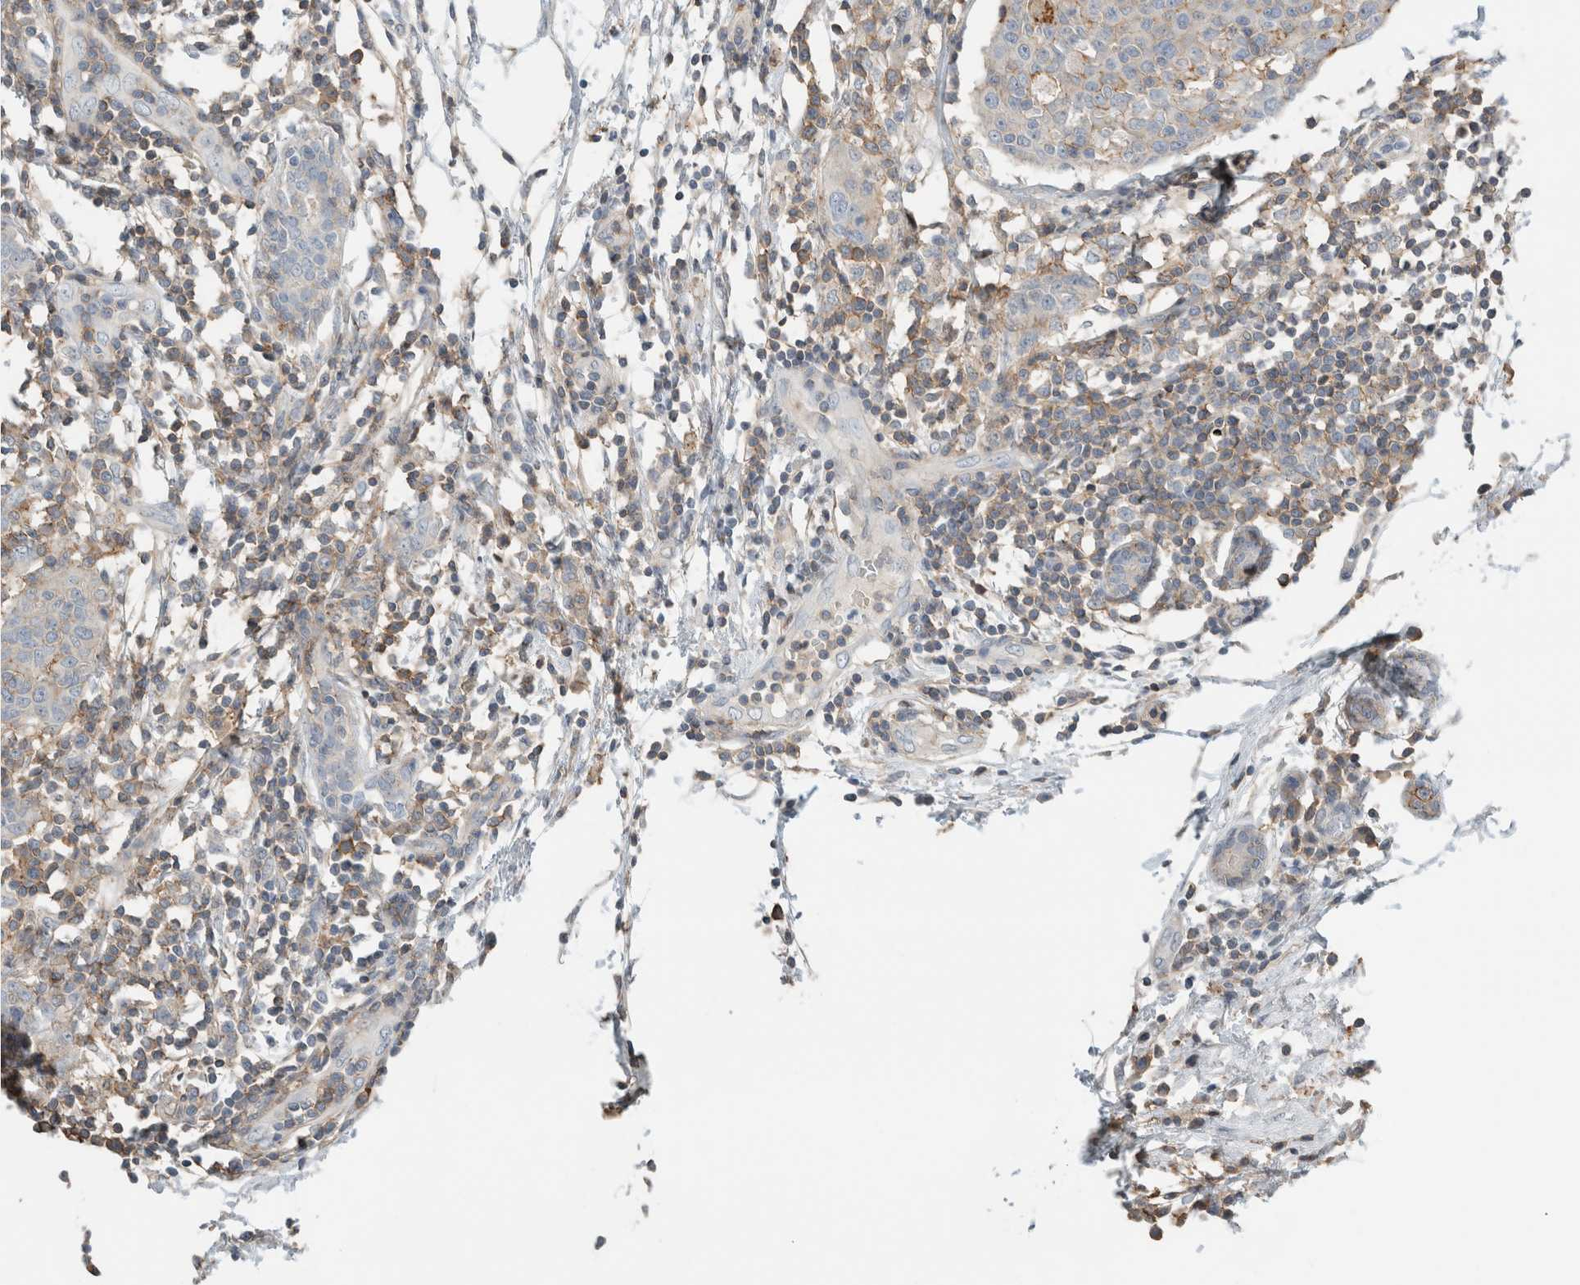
{"staining": {"intensity": "weak", "quantity": "<25%", "location": "cytoplasmic/membranous"}, "tissue": "breast cancer", "cell_type": "Tumor cells", "image_type": "cancer", "snomed": [{"axis": "morphology", "description": "Normal tissue, NOS"}, {"axis": "morphology", "description": "Duct carcinoma"}, {"axis": "topography", "description": "Breast"}], "caption": "A micrograph of infiltrating ductal carcinoma (breast) stained for a protein reveals no brown staining in tumor cells.", "gene": "ERCC6L2", "patient": {"sex": "female", "age": 37}}